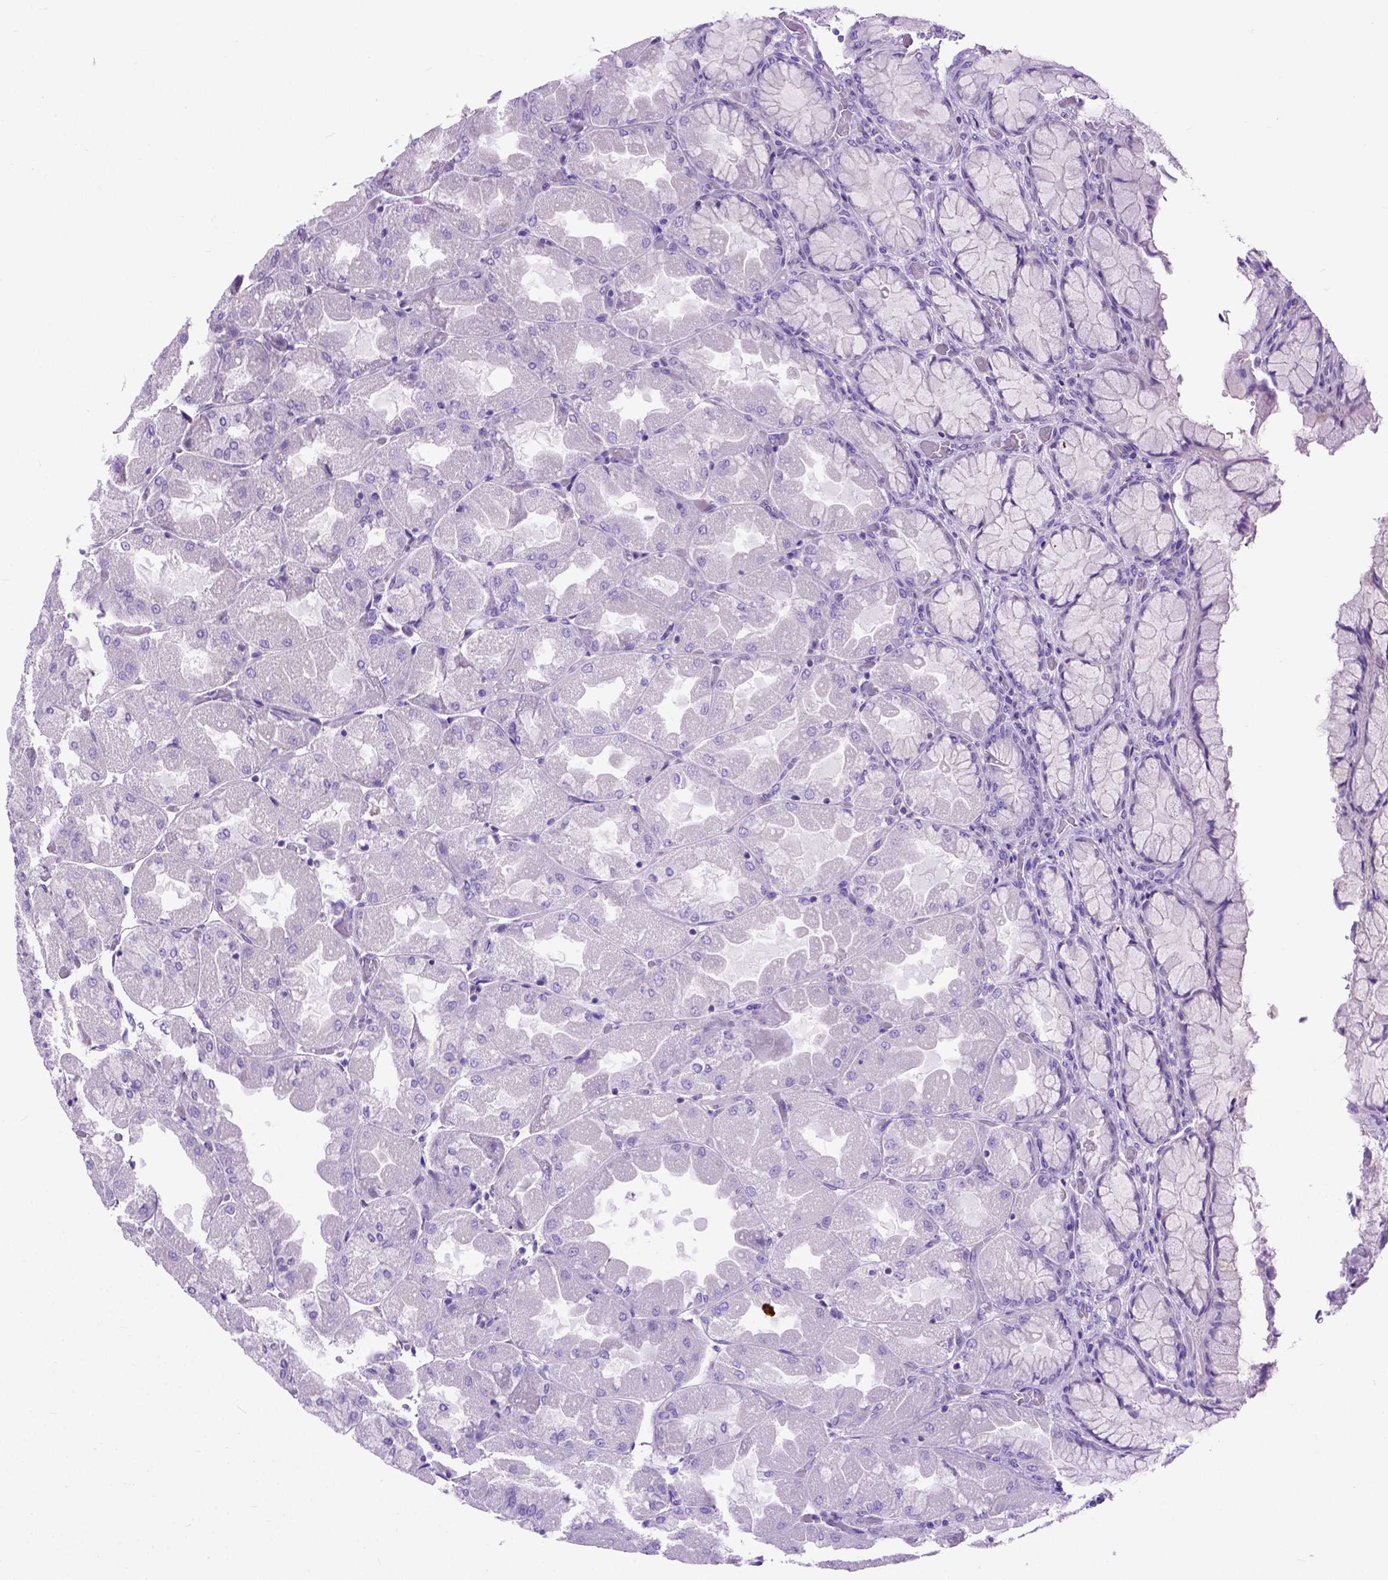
{"staining": {"intensity": "weak", "quantity": "<25%", "location": "cytoplasmic/membranous"}, "tissue": "stomach", "cell_type": "Glandular cells", "image_type": "normal", "snomed": [{"axis": "morphology", "description": "Normal tissue, NOS"}, {"axis": "topography", "description": "Stomach"}], "caption": "High power microscopy photomicrograph of an immunohistochemistry photomicrograph of unremarkable stomach, revealing no significant expression in glandular cells.", "gene": "ODAD3", "patient": {"sex": "female", "age": 61}}